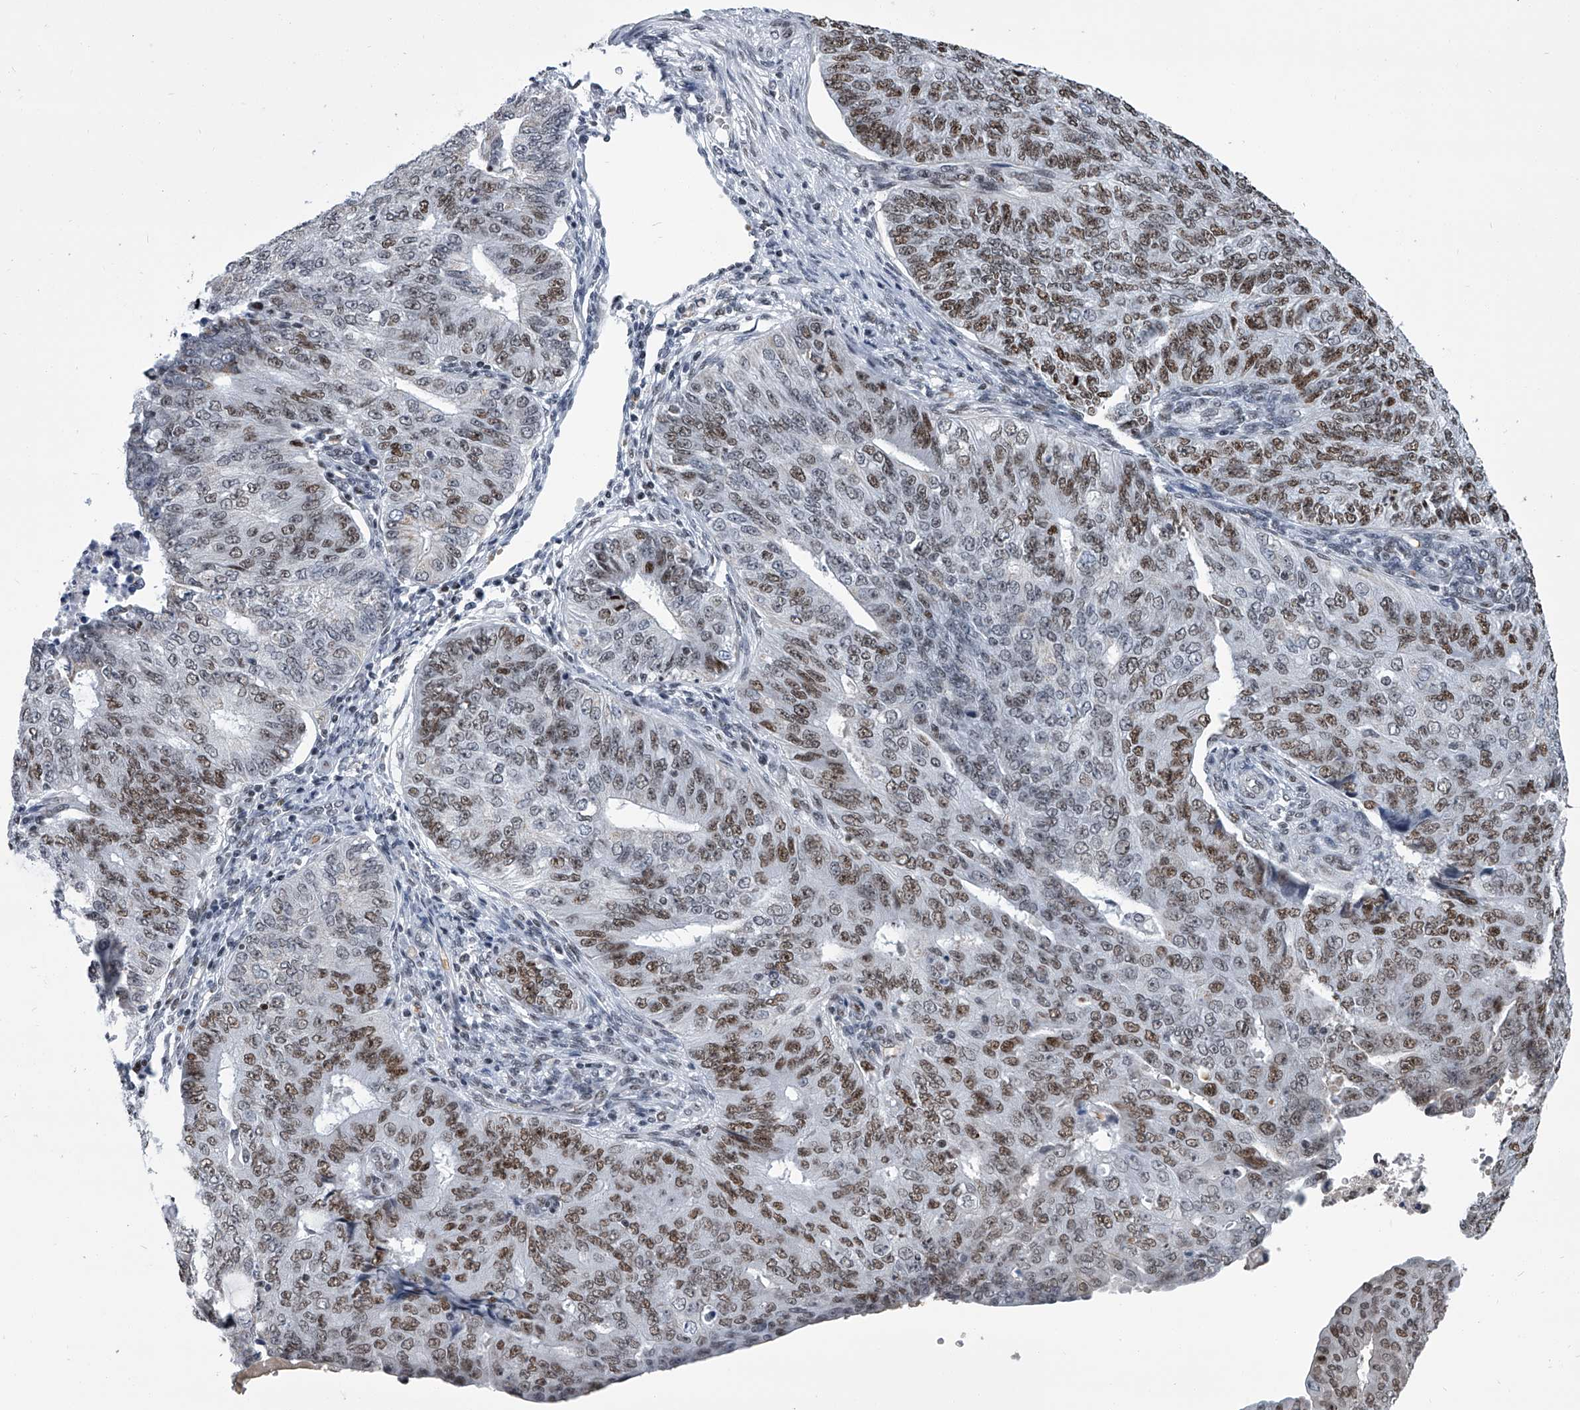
{"staining": {"intensity": "moderate", "quantity": ">75%", "location": "nuclear"}, "tissue": "endometrial cancer", "cell_type": "Tumor cells", "image_type": "cancer", "snomed": [{"axis": "morphology", "description": "Adenocarcinoma, NOS"}, {"axis": "topography", "description": "Endometrium"}], "caption": "This image displays endometrial adenocarcinoma stained with immunohistochemistry to label a protein in brown. The nuclear of tumor cells show moderate positivity for the protein. Nuclei are counter-stained blue.", "gene": "SIM2", "patient": {"sex": "female", "age": 32}}